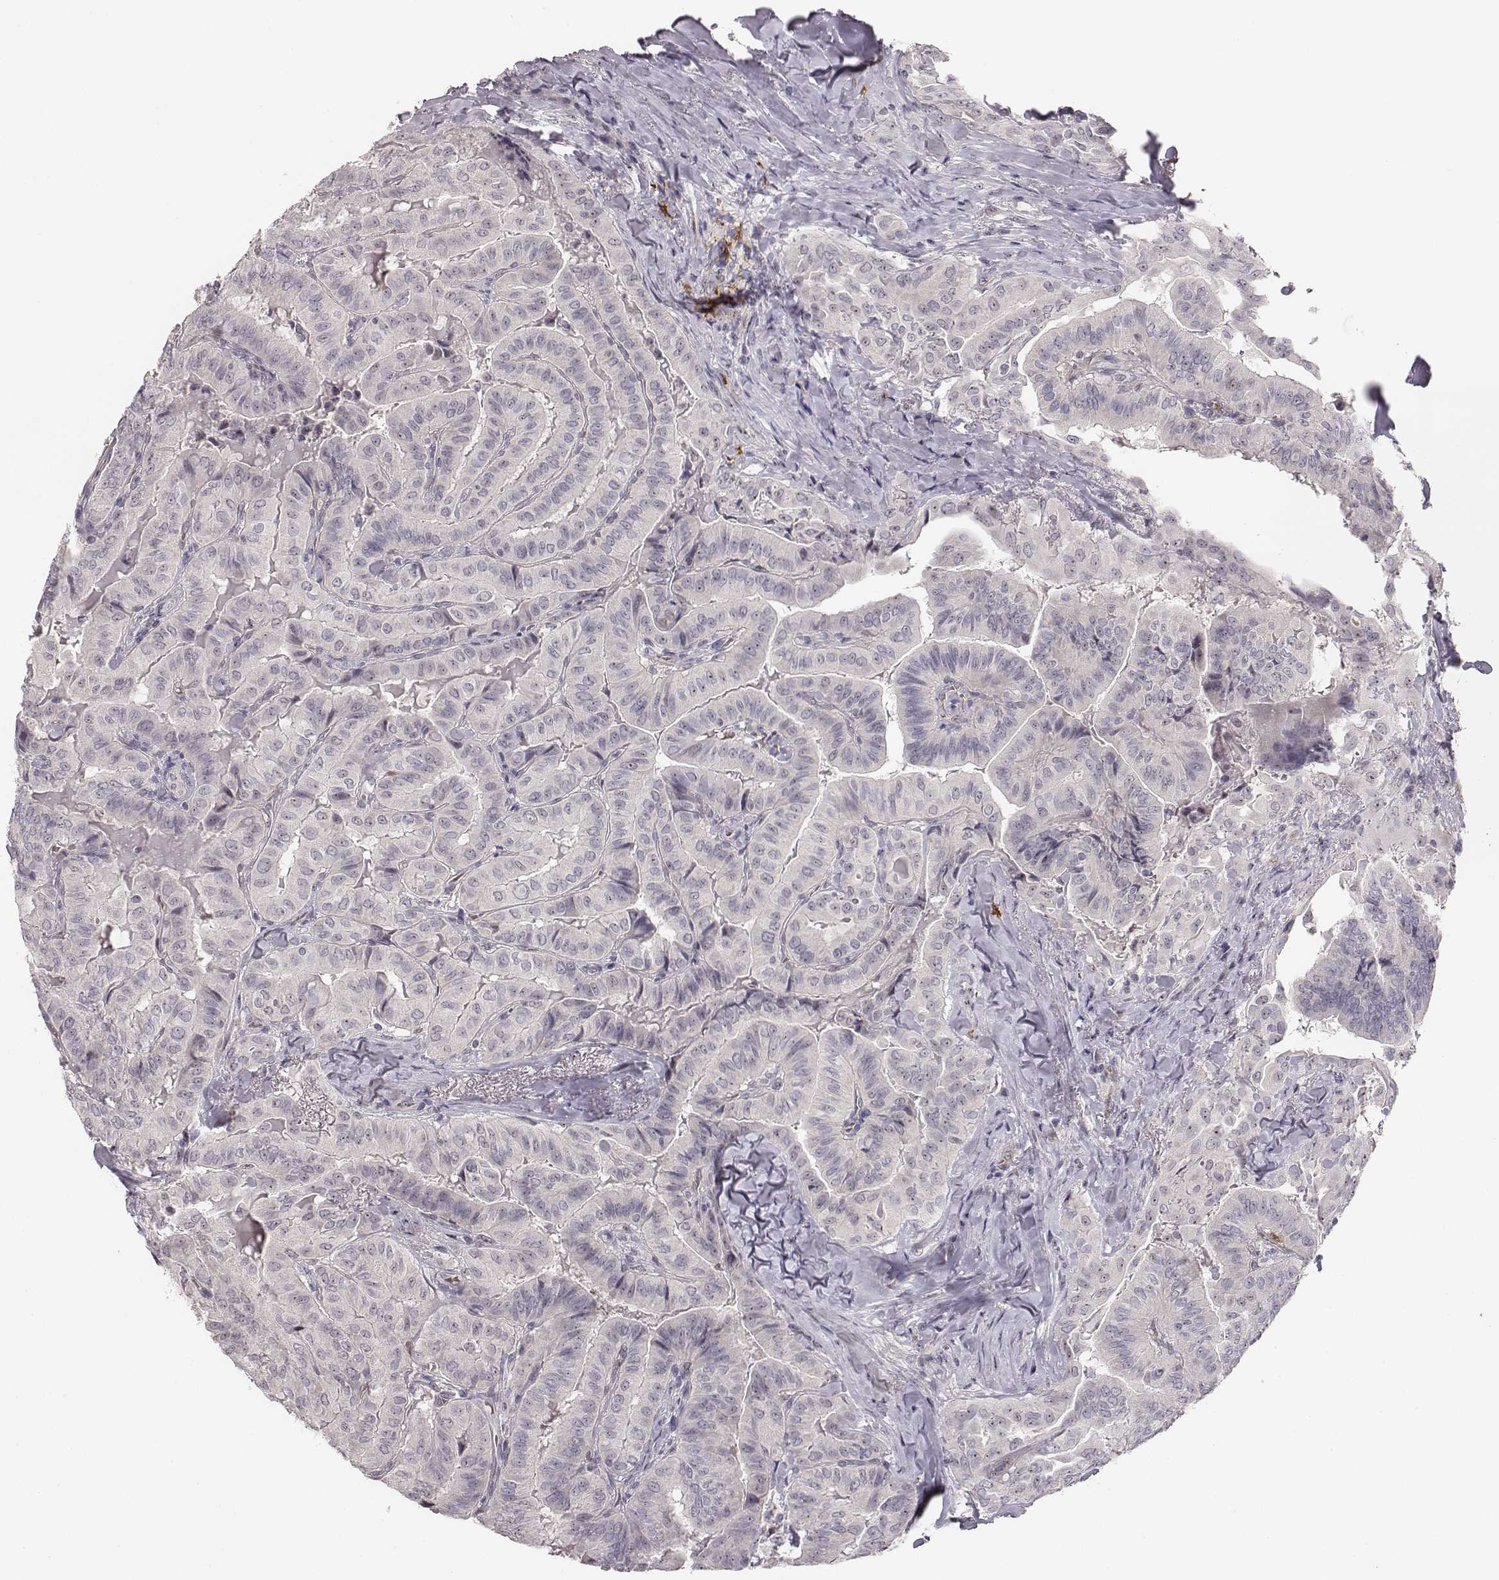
{"staining": {"intensity": "negative", "quantity": "none", "location": "none"}, "tissue": "thyroid cancer", "cell_type": "Tumor cells", "image_type": "cancer", "snomed": [{"axis": "morphology", "description": "Papillary adenocarcinoma, NOS"}, {"axis": "topography", "description": "Thyroid gland"}], "caption": "This is a image of immunohistochemistry (IHC) staining of papillary adenocarcinoma (thyroid), which shows no positivity in tumor cells. The staining is performed using DAB brown chromogen with nuclei counter-stained in using hematoxylin.", "gene": "NIFK", "patient": {"sex": "female", "age": 68}}